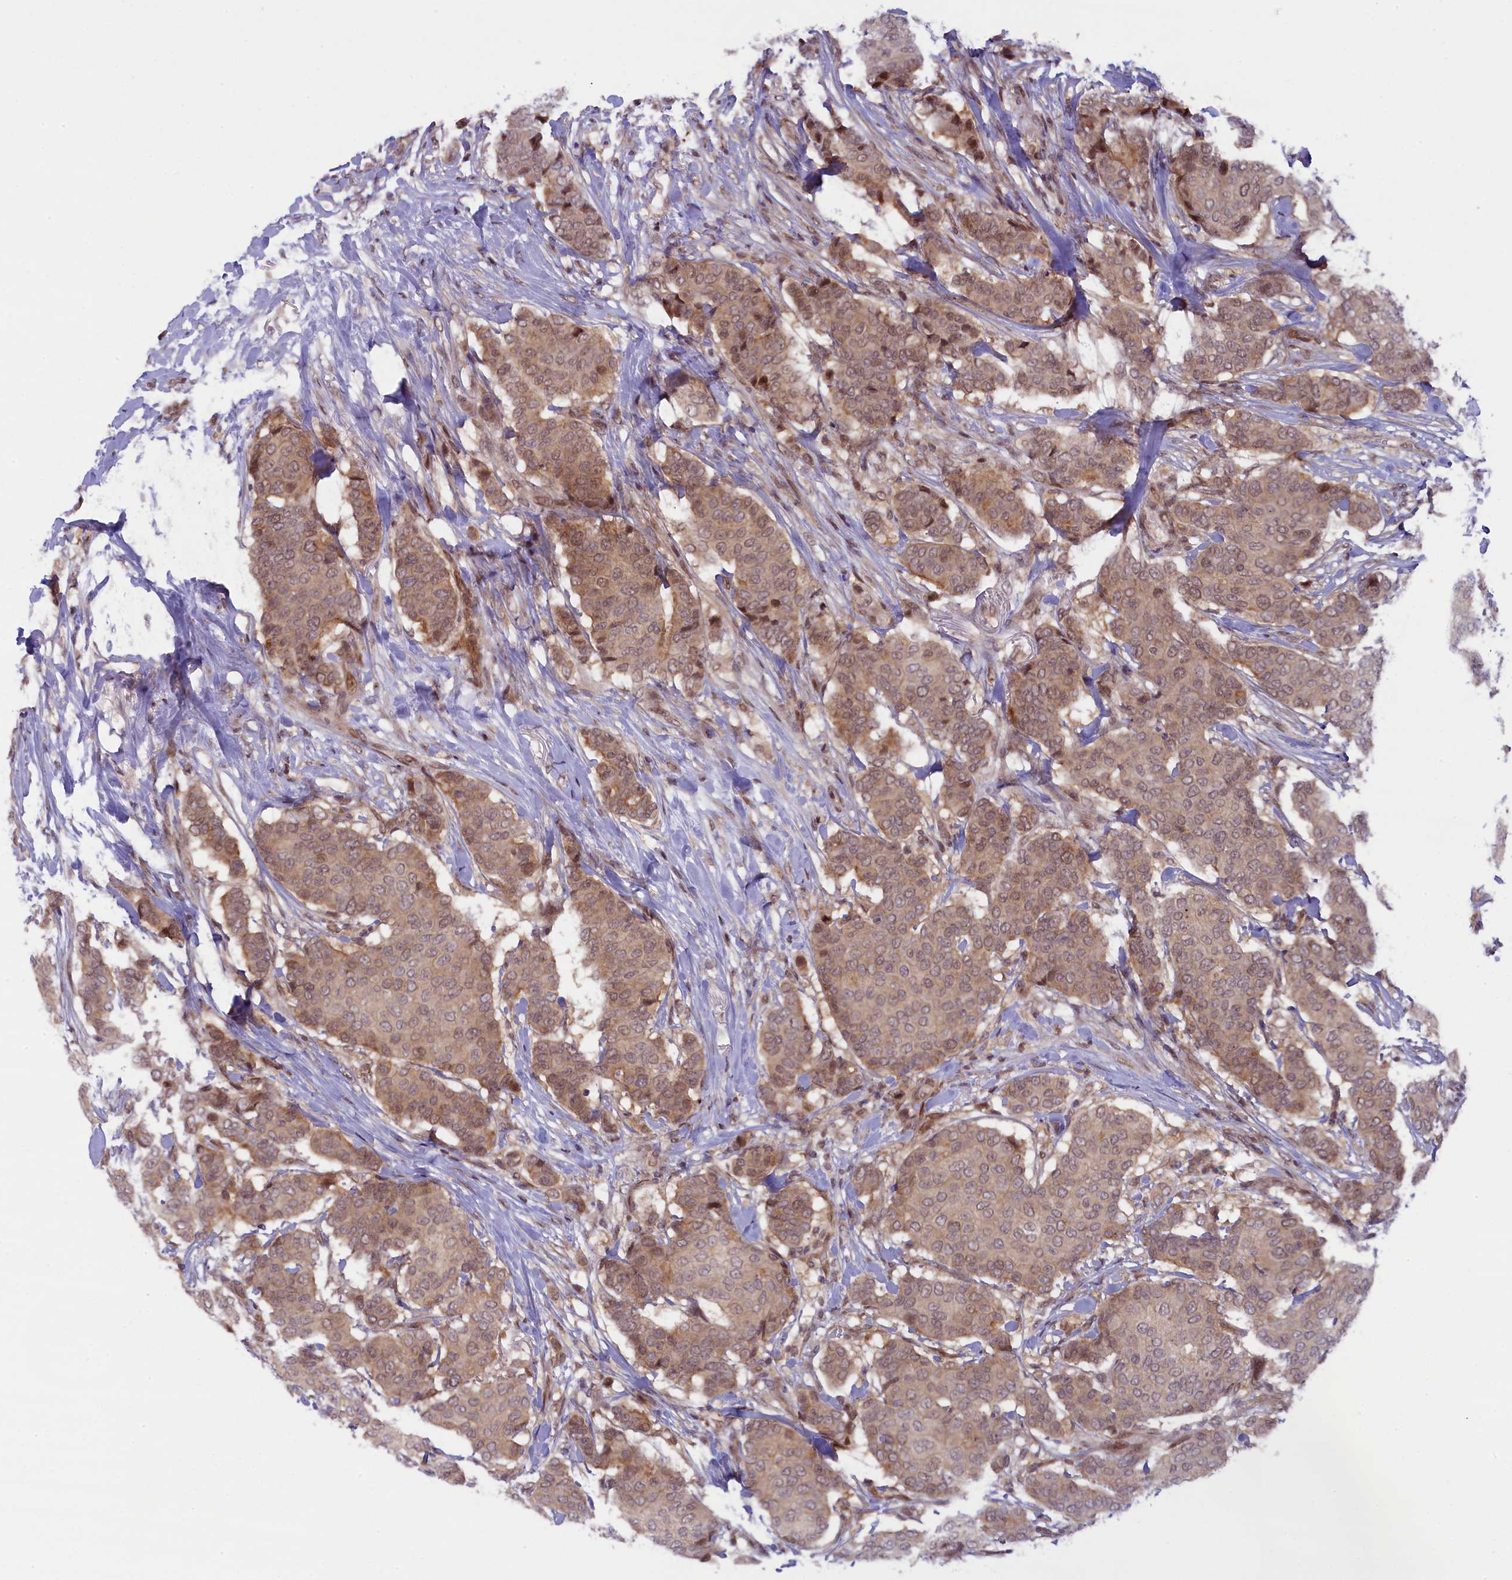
{"staining": {"intensity": "weak", "quantity": ">75%", "location": "cytoplasmic/membranous,nuclear"}, "tissue": "breast cancer", "cell_type": "Tumor cells", "image_type": "cancer", "snomed": [{"axis": "morphology", "description": "Duct carcinoma"}, {"axis": "topography", "description": "Breast"}], "caption": "Immunohistochemistry photomicrograph of human breast cancer stained for a protein (brown), which displays low levels of weak cytoplasmic/membranous and nuclear expression in about >75% of tumor cells.", "gene": "FCHO1", "patient": {"sex": "female", "age": 75}}